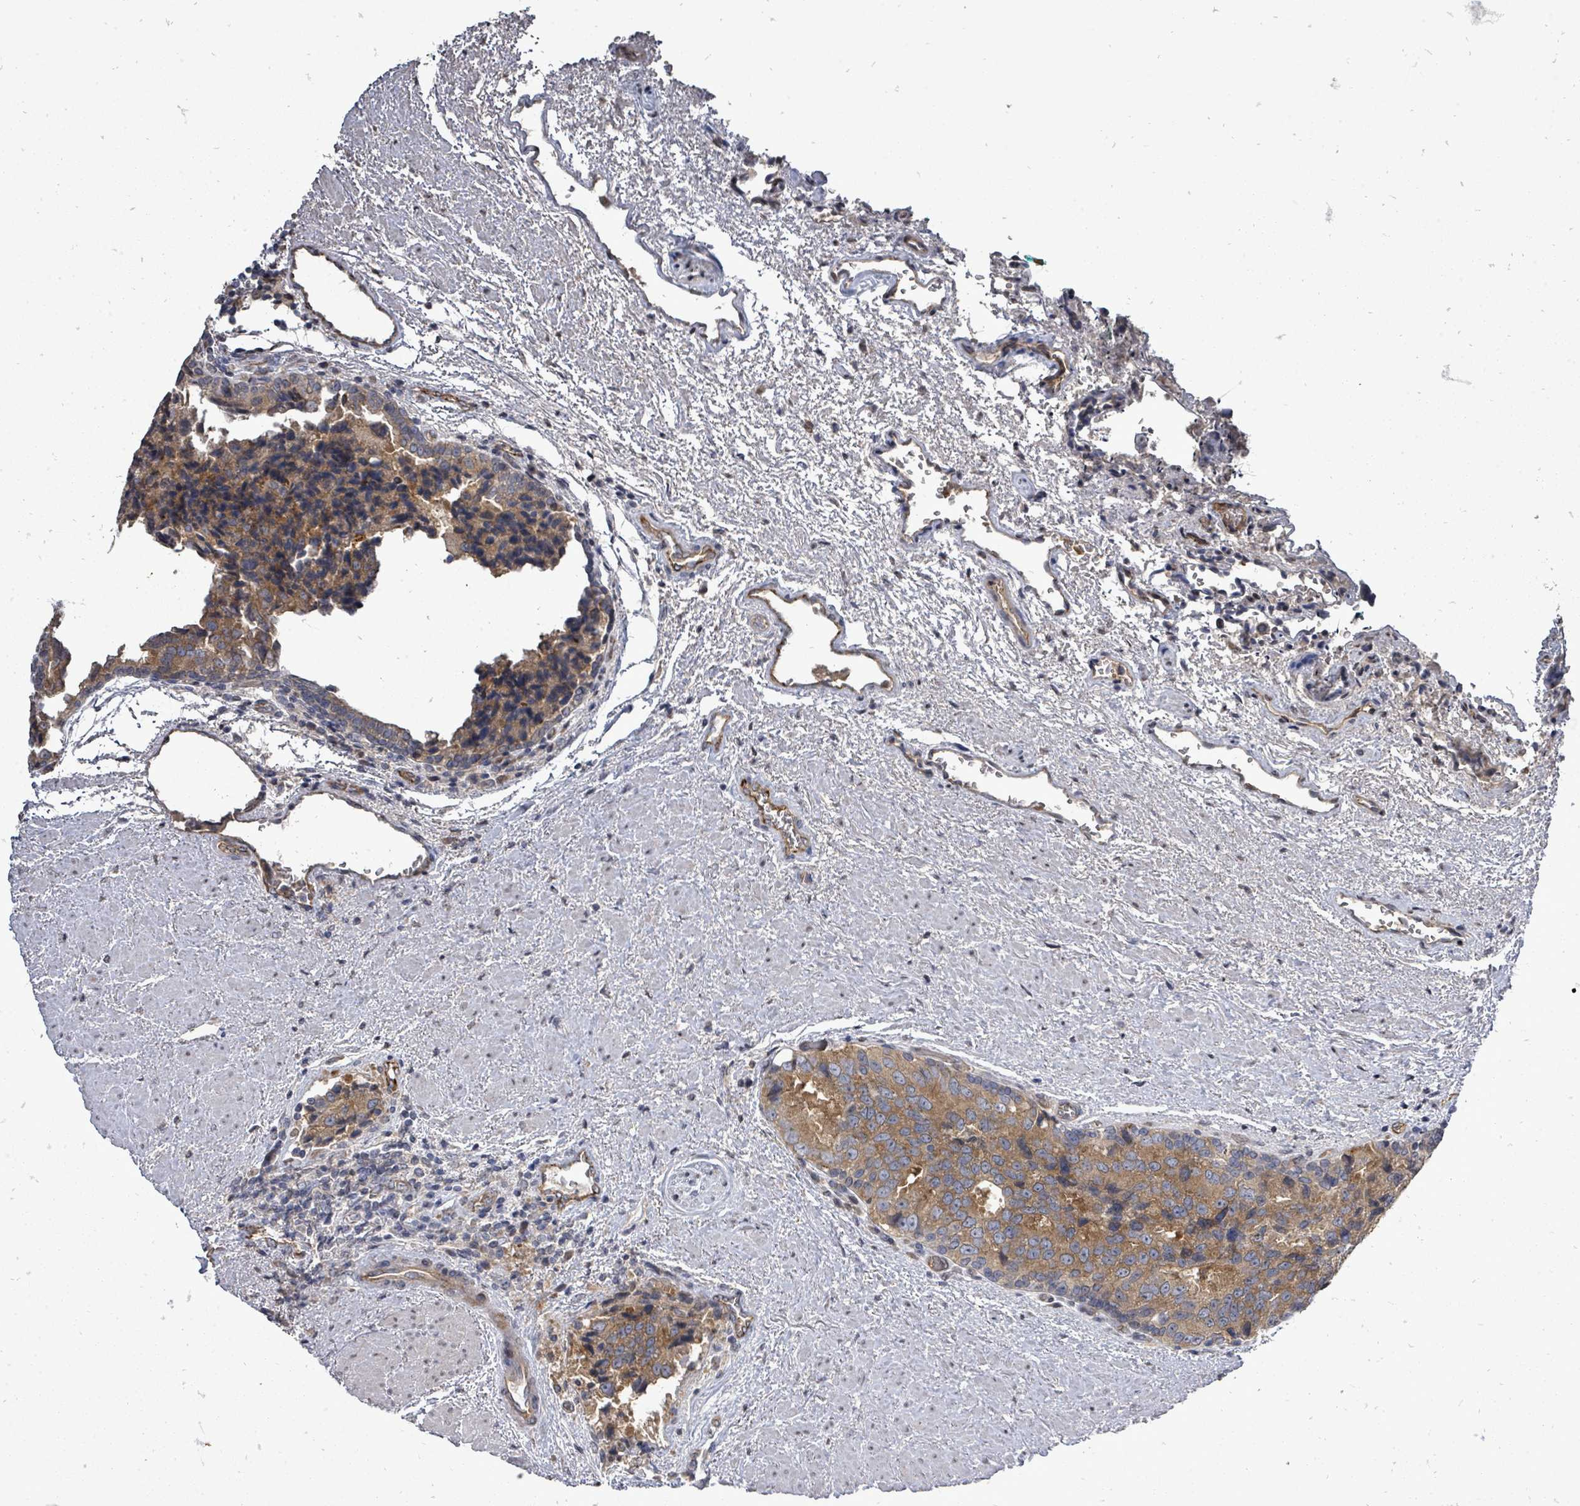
{"staining": {"intensity": "moderate", "quantity": ">75%", "location": "cytoplasmic/membranous"}, "tissue": "prostate cancer", "cell_type": "Tumor cells", "image_type": "cancer", "snomed": [{"axis": "morphology", "description": "Adenocarcinoma, High grade"}, {"axis": "topography", "description": "Prostate"}], "caption": "The image shows a brown stain indicating the presence of a protein in the cytoplasmic/membranous of tumor cells in adenocarcinoma (high-grade) (prostate).", "gene": "RALGAPB", "patient": {"sex": "male", "age": 70}}